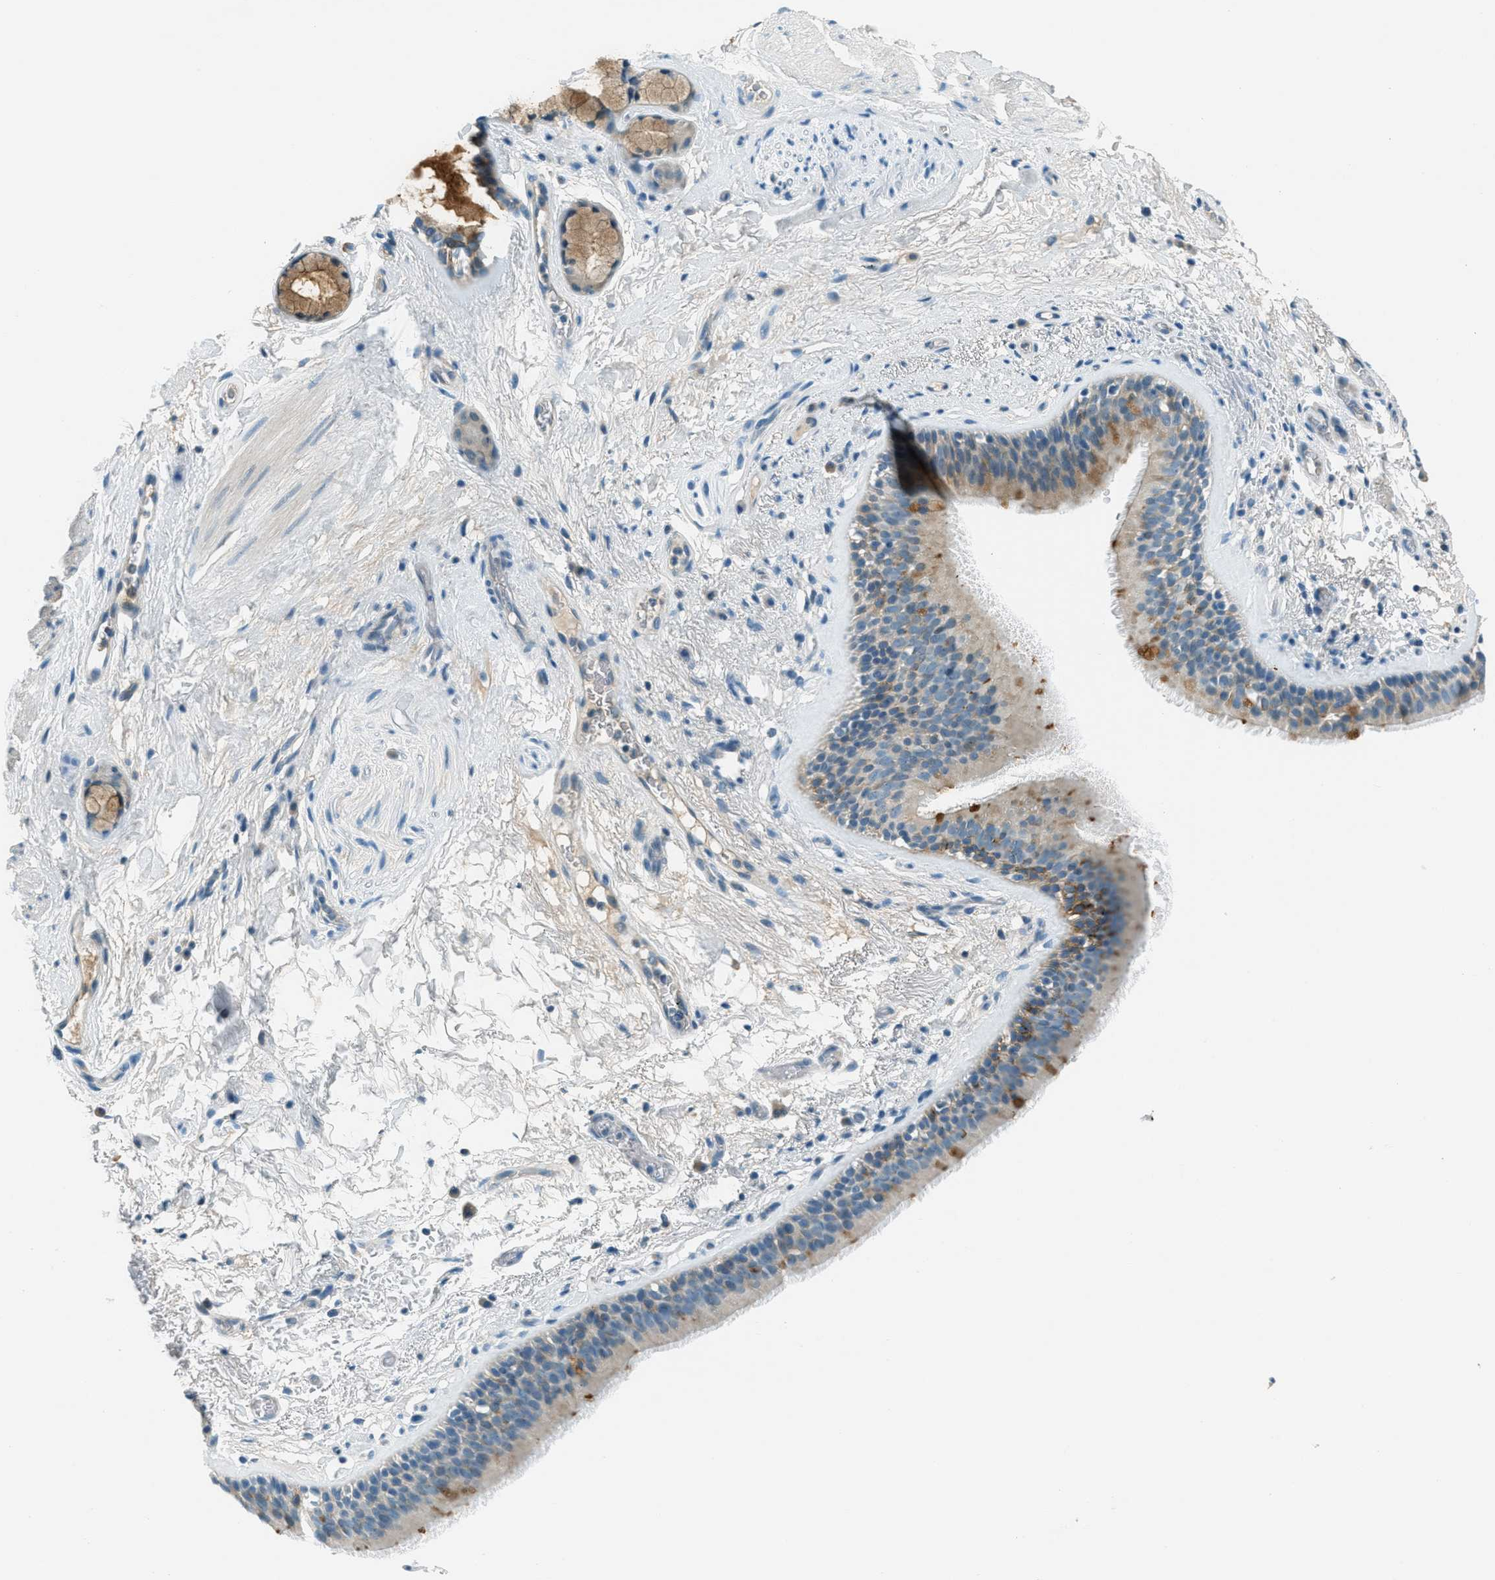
{"staining": {"intensity": "moderate", "quantity": "<25%", "location": "cytoplasmic/membranous"}, "tissue": "bronchus", "cell_type": "Respiratory epithelial cells", "image_type": "normal", "snomed": [{"axis": "morphology", "description": "Normal tissue, NOS"}, {"axis": "topography", "description": "Cartilage tissue"}], "caption": "Immunohistochemistry (DAB) staining of unremarkable bronchus displays moderate cytoplasmic/membranous protein positivity in about <25% of respiratory epithelial cells.", "gene": "MSLN", "patient": {"sex": "female", "age": 63}}